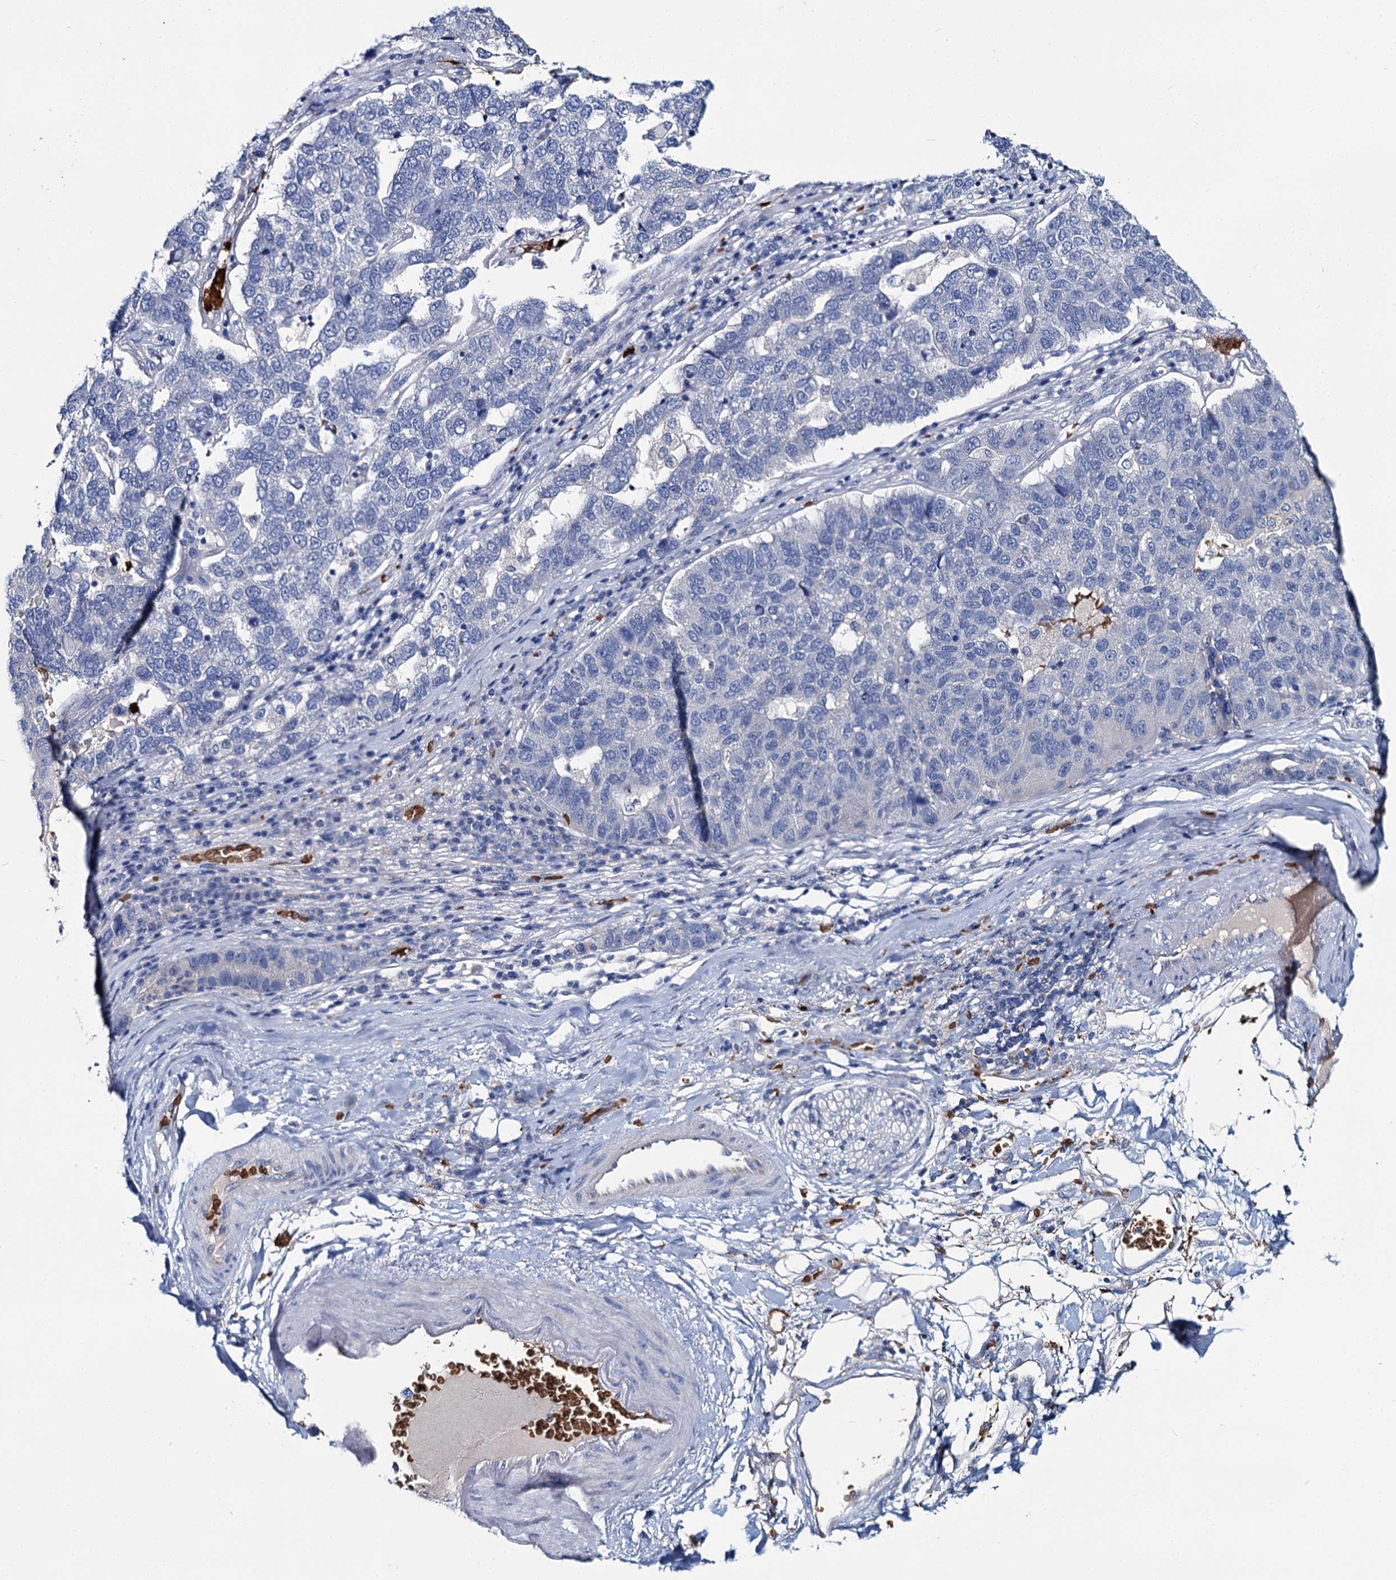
{"staining": {"intensity": "negative", "quantity": "none", "location": "none"}, "tissue": "pancreatic cancer", "cell_type": "Tumor cells", "image_type": "cancer", "snomed": [{"axis": "morphology", "description": "Adenocarcinoma, NOS"}, {"axis": "topography", "description": "Pancreas"}], "caption": "An immunohistochemistry (IHC) histopathology image of pancreatic cancer (adenocarcinoma) is shown. There is no staining in tumor cells of pancreatic cancer (adenocarcinoma).", "gene": "ATG2A", "patient": {"sex": "female", "age": 61}}